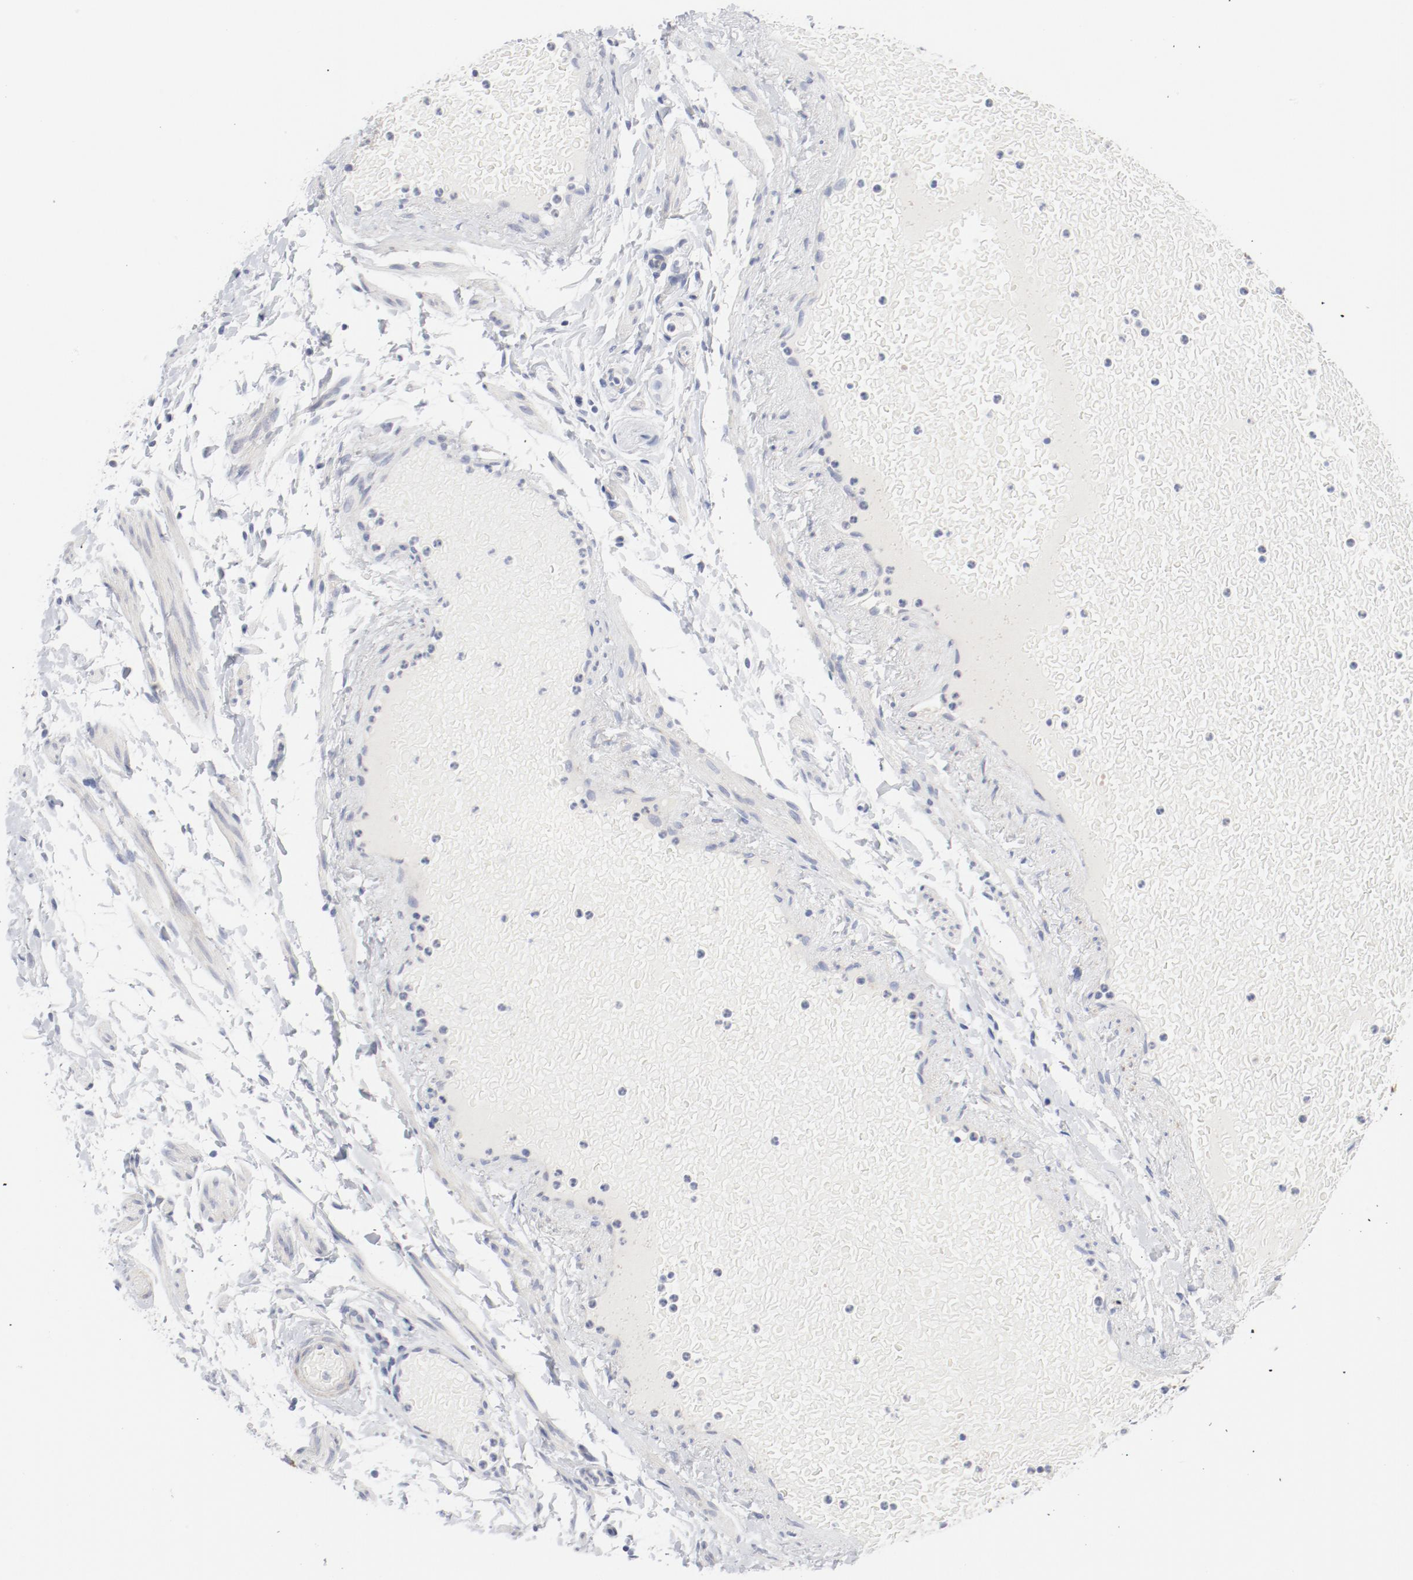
{"staining": {"intensity": "strong", "quantity": ">75%", "location": "cytoplasmic/membranous"}, "tissue": "fallopian tube", "cell_type": "Glandular cells", "image_type": "normal", "snomed": [{"axis": "morphology", "description": "Normal tissue, NOS"}, {"axis": "morphology", "description": "Dermoid, NOS"}, {"axis": "topography", "description": "Fallopian tube"}], "caption": "Glandular cells demonstrate strong cytoplasmic/membranous staining in about >75% of cells in benign fallopian tube.", "gene": "BAD", "patient": {"sex": "female", "age": 33}}